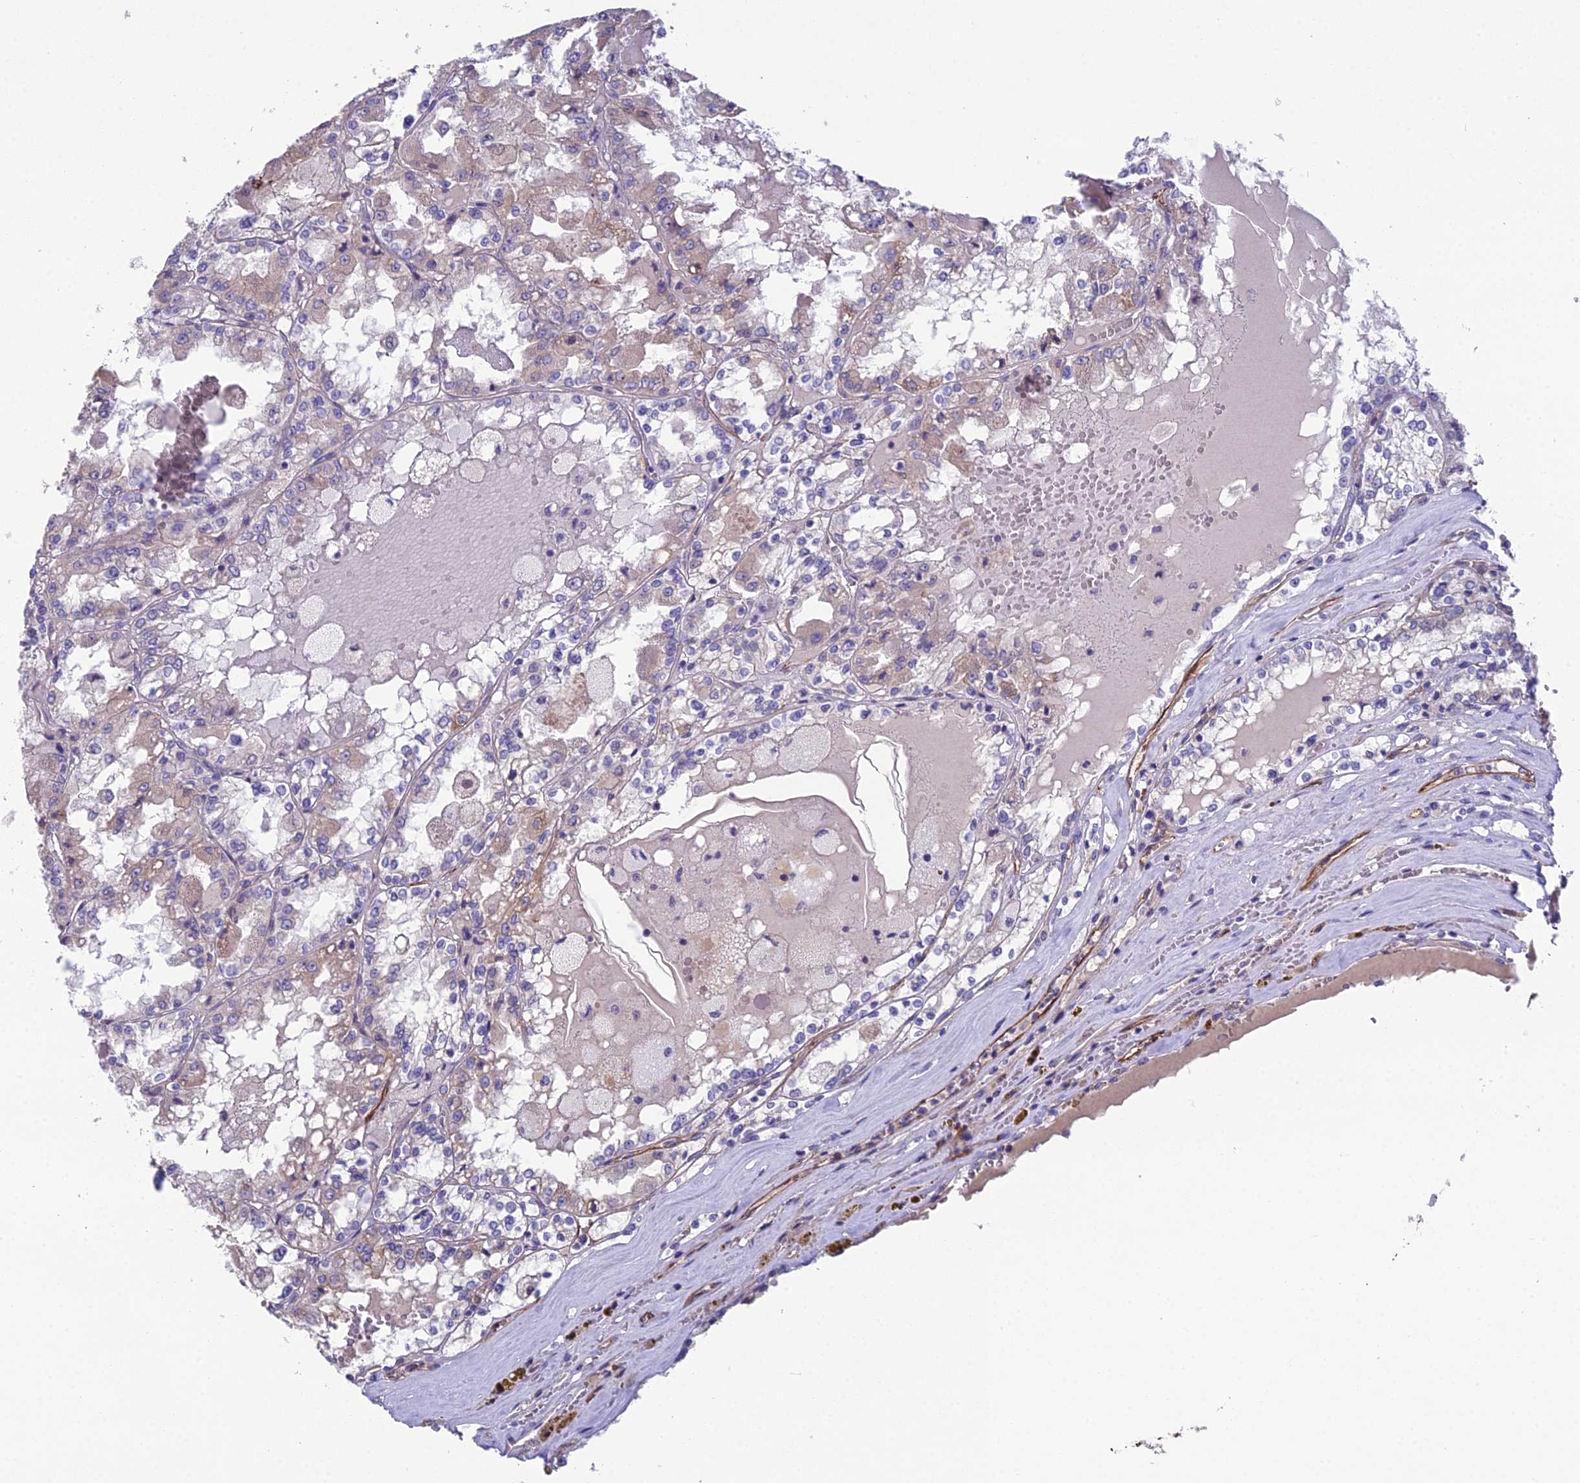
{"staining": {"intensity": "negative", "quantity": "none", "location": "none"}, "tissue": "renal cancer", "cell_type": "Tumor cells", "image_type": "cancer", "snomed": [{"axis": "morphology", "description": "Adenocarcinoma, NOS"}, {"axis": "topography", "description": "Kidney"}], "caption": "DAB immunohistochemical staining of human renal cancer demonstrates no significant staining in tumor cells.", "gene": "CFAP47", "patient": {"sex": "female", "age": 56}}